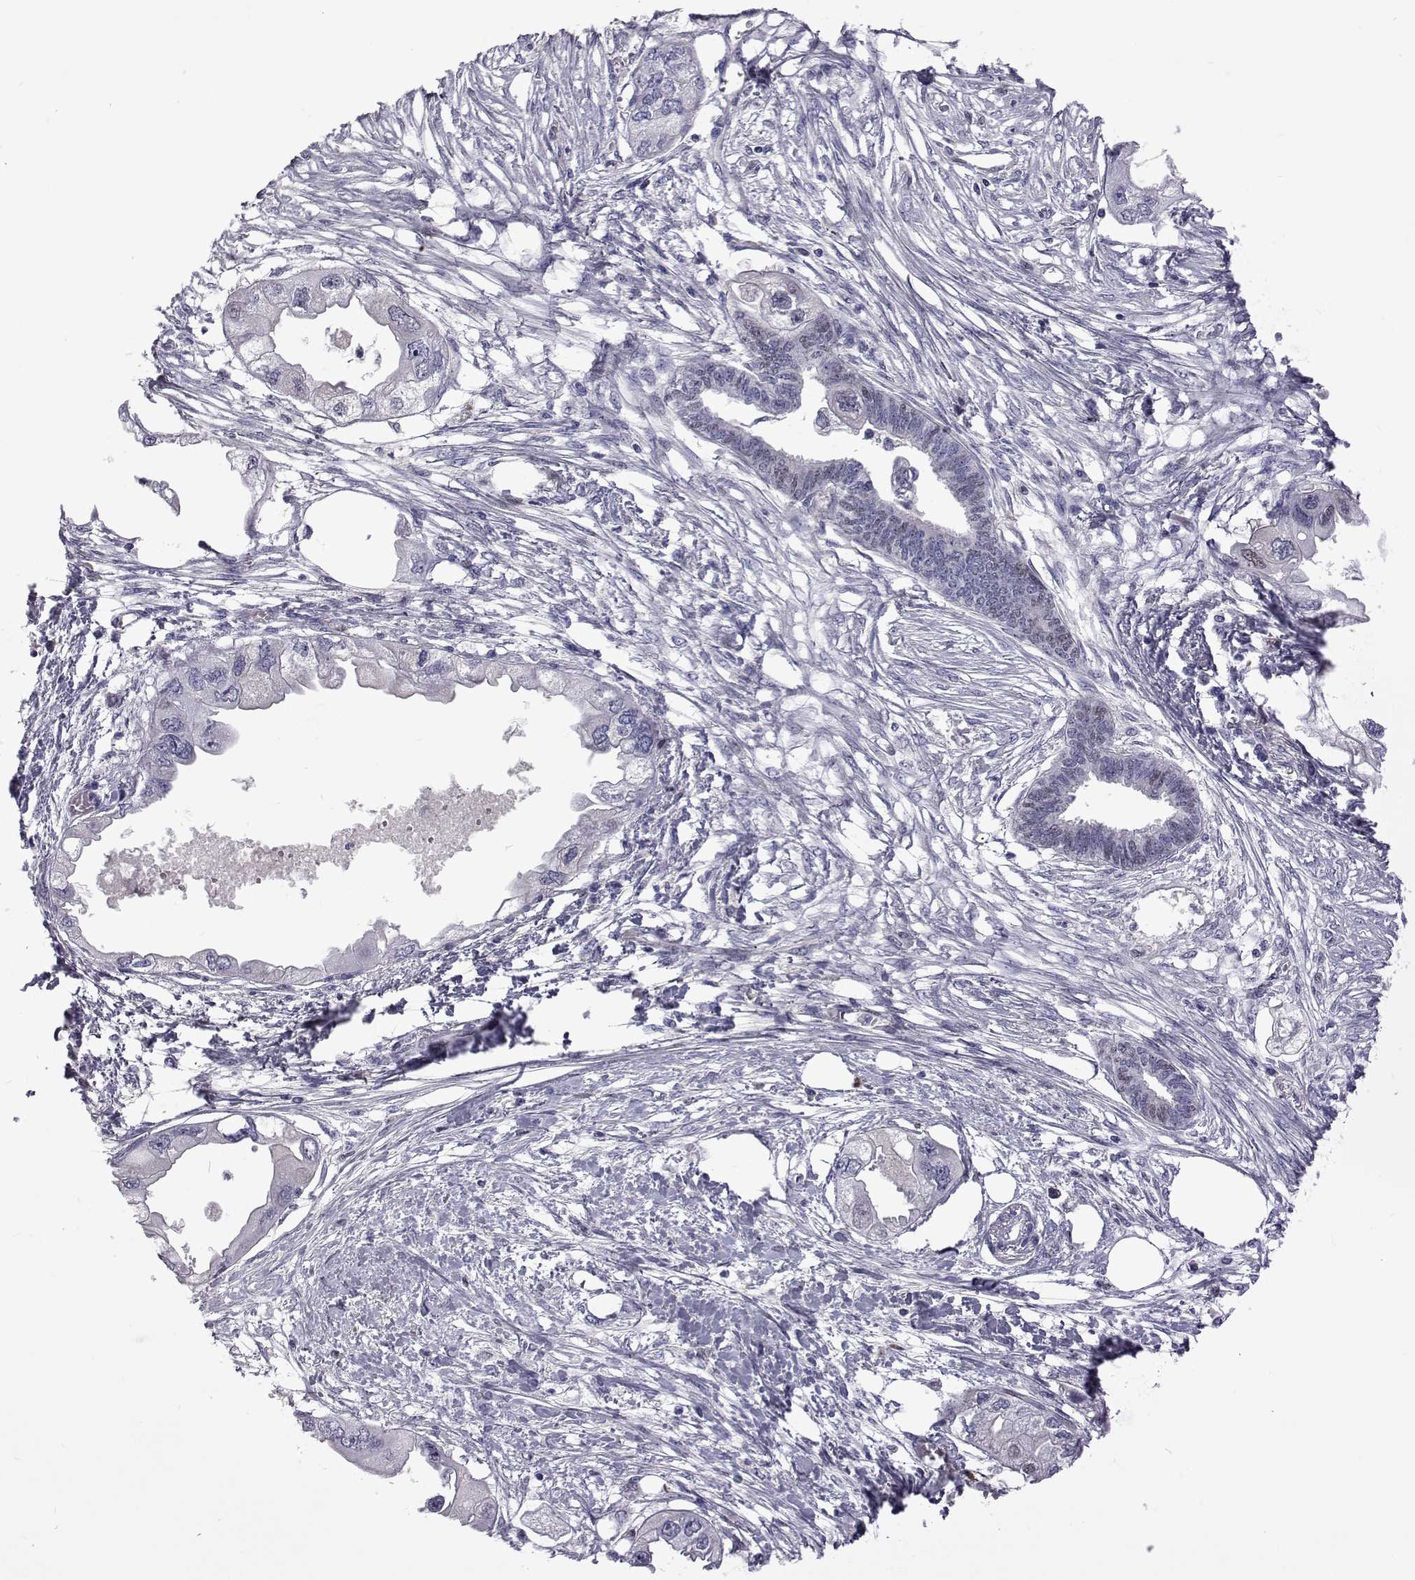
{"staining": {"intensity": "negative", "quantity": "none", "location": "none"}, "tissue": "endometrial cancer", "cell_type": "Tumor cells", "image_type": "cancer", "snomed": [{"axis": "morphology", "description": "Adenocarcinoma, NOS"}, {"axis": "morphology", "description": "Adenocarcinoma, metastatic, NOS"}, {"axis": "topography", "description": "Adipose tissue"}, {"axis": "topography", "description": "Endometrium"}], "caption": "Endometrial adenocarcinoma was stained to show a protein in brown. There is no significant staining in tumor cells.", "gene": "TCF15", "patient": {"sex": "female", "age": 67}}